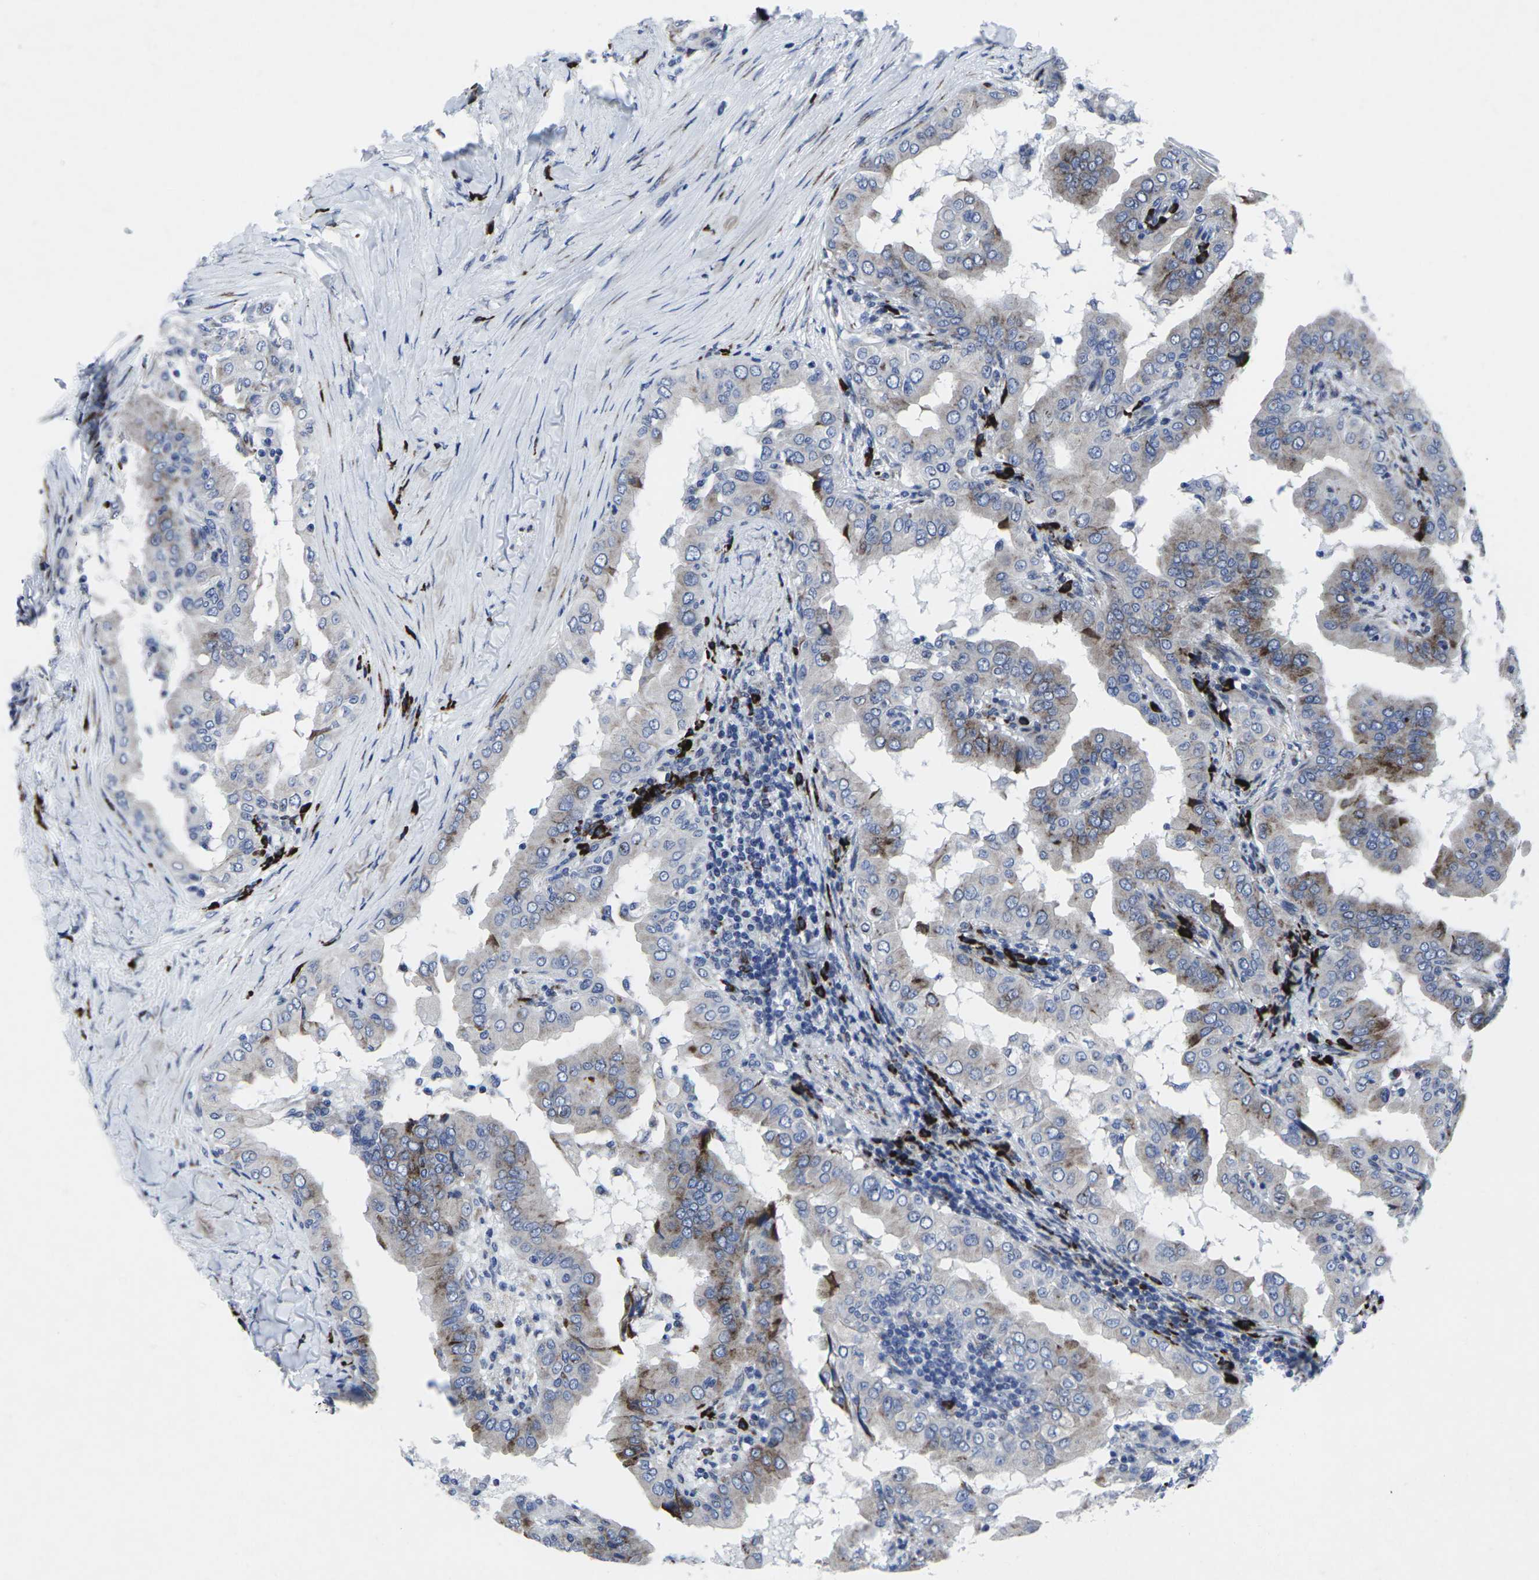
{"staining": {"intensity": "moderate", "quantity": "25%-75%", "location": "cytoplasmic/membranous"}, "tissue": "thyroid cancer", "cell_type": "Tumor cells", "image_type": "cancer", "snomed": [{"axis": "morphology", "description": "Papillary adenocarcinoma, NOS"}, {"axis": "topography", "description": "Thyroid gland"}], "caption": "Immunohistochemistry (IHC) of human papillary adenocarcinoma (thyroid) shows medium levels of moderate cytoplasmic/membranous staining in about 25%-75% of tumor cells.", "gene": "RPN1", "patient": {"sex": "male", "age": 33}}